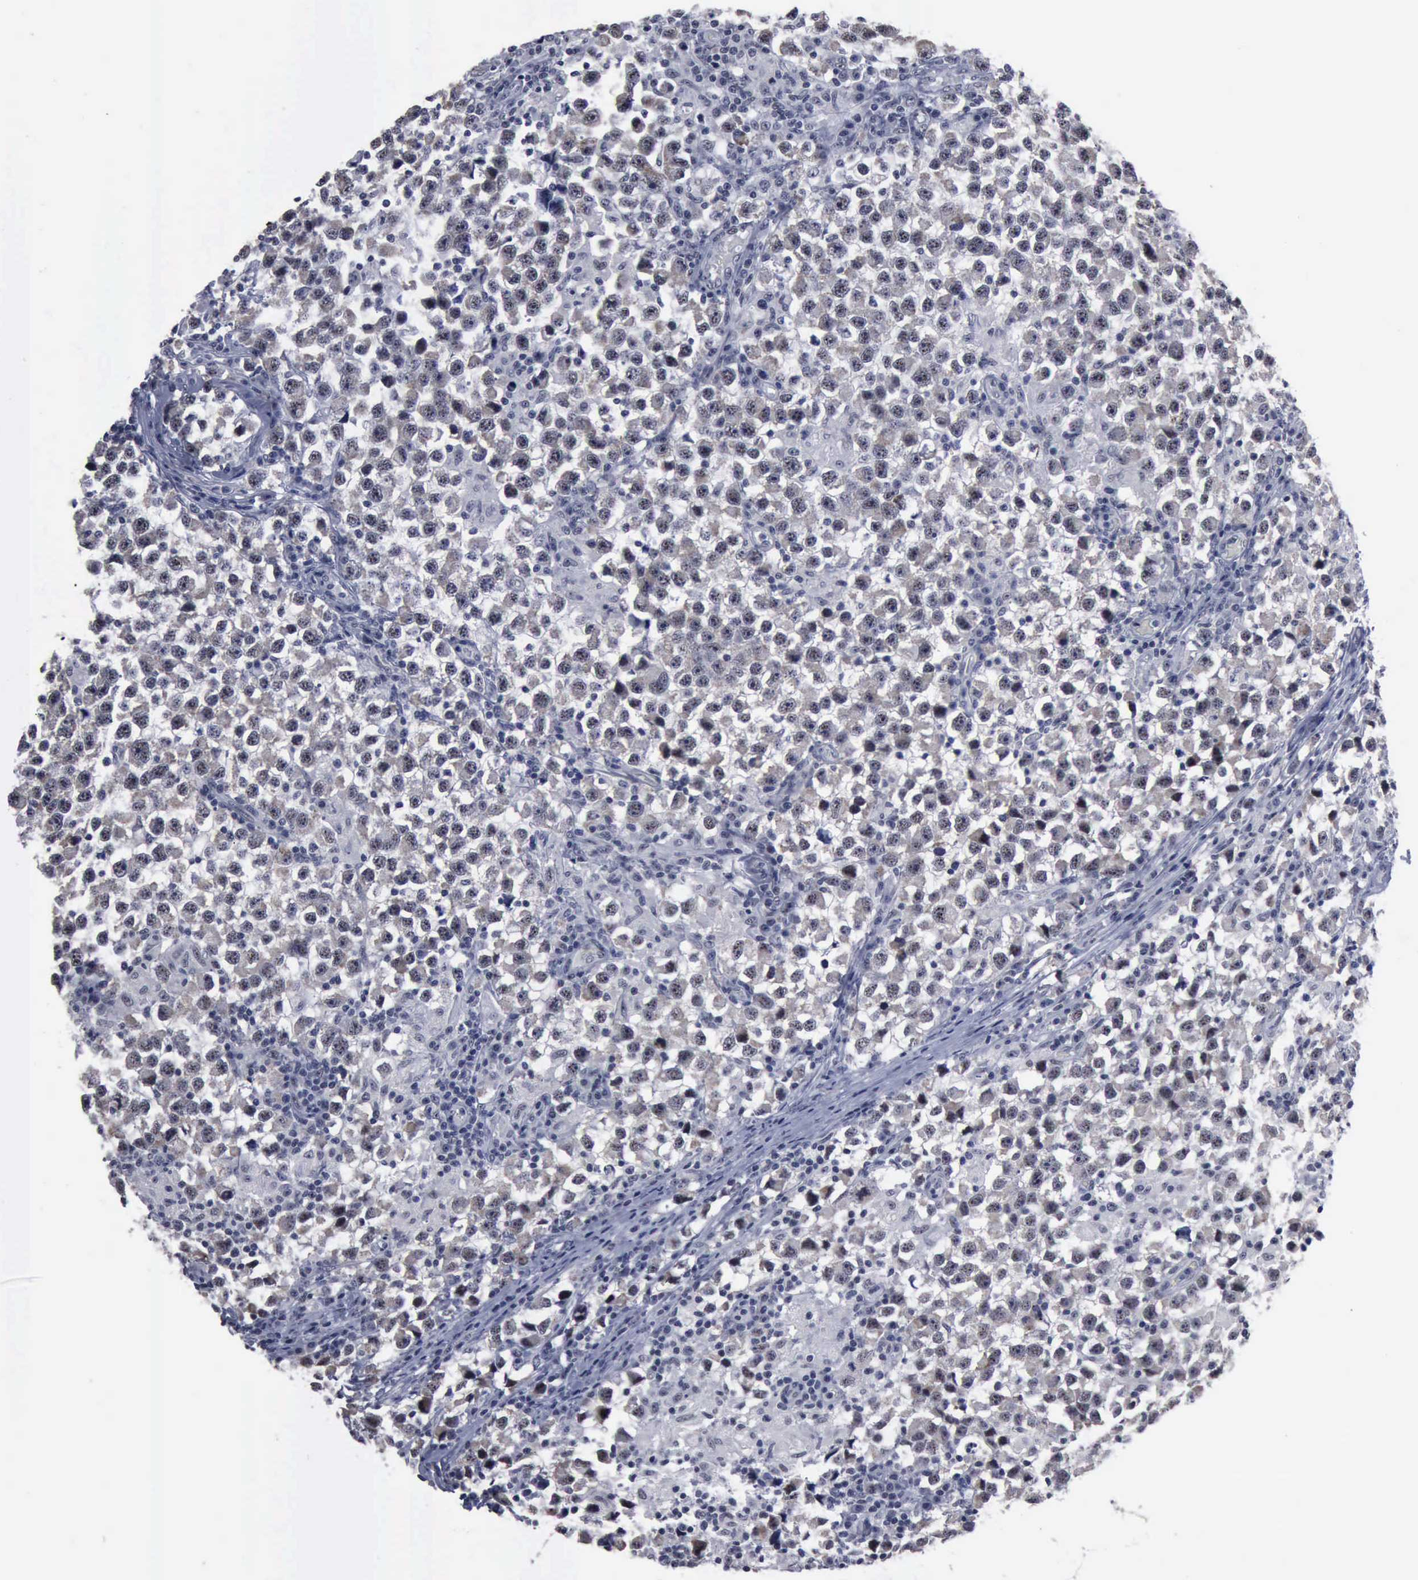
{"staining": {"intensity": "weak", "quantity": ">75%", "location": "cytoplasmic/membranous"}, "tissue": "testis cancer", "cell_type": "Tumor cells", "image_type": "cancer", "snomed": [{"axis": "morphology", "description": "Seminoma, NOS"}, {"axis": "topography", "description": "Testis"}], "caption": "Tumor cells exhibit low levels of weak cytoplasmic/membranous staining in approximately >75% of cells in testis cancer (seminoma).", "gene": "BRD1", "patient": {"sex": "male", "age": 33}}